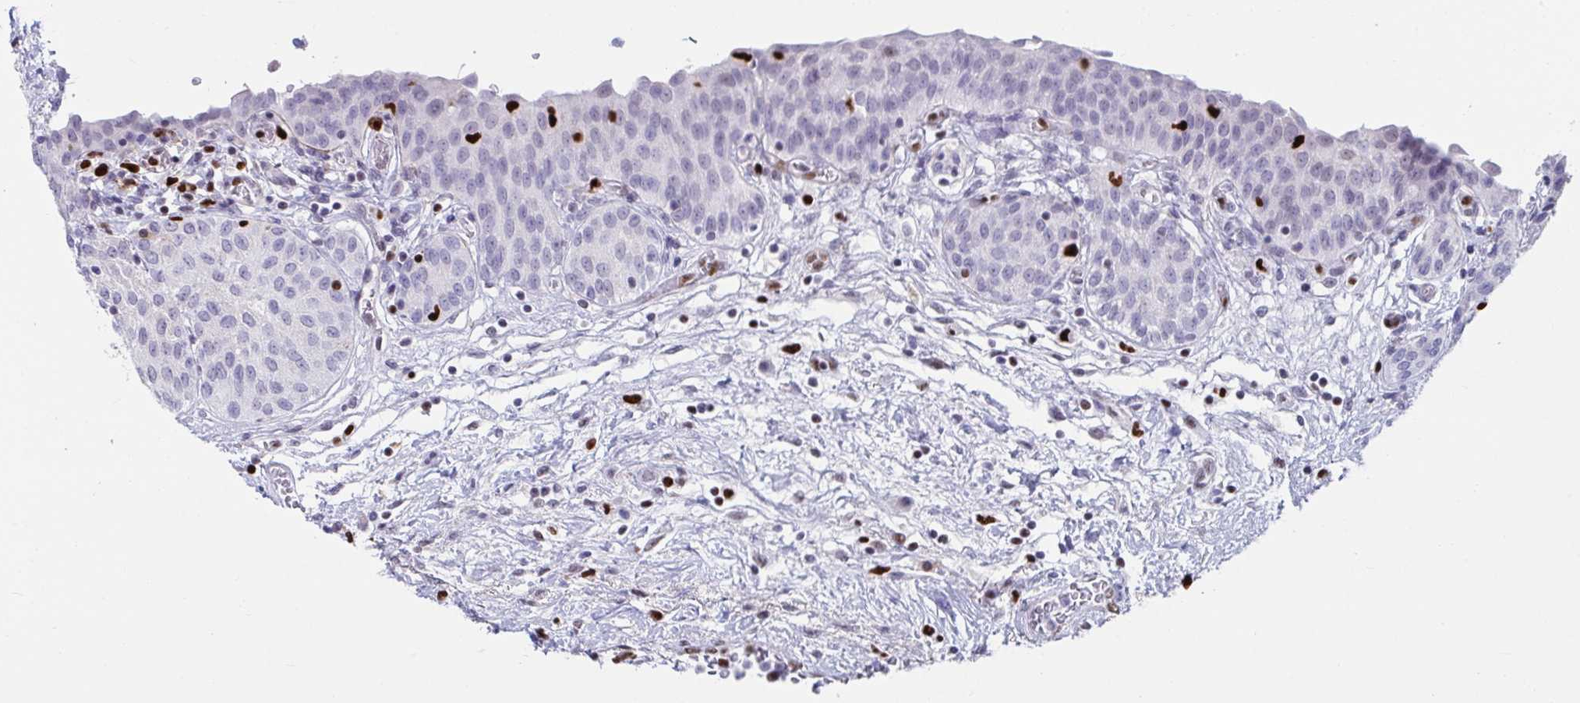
{"staining": {"intensity": "weak", "quantity": "<25%", "location": "nuclear"}, "tissue": "urinary bladder", "cell_type": "Urothelial cells", "image_type": "normal", "snomed": [{"axis": "morphology", "description": "Normal tissue, NOS"}, {"axis": "topography", "description": "Urinary bladder"}], "caption": "Immunohistochemistry of benign human urinary bladder displays no expression in urothelial cells.", "gene": "ZNF586", "patient": {"sex": "male", "age": 68}}